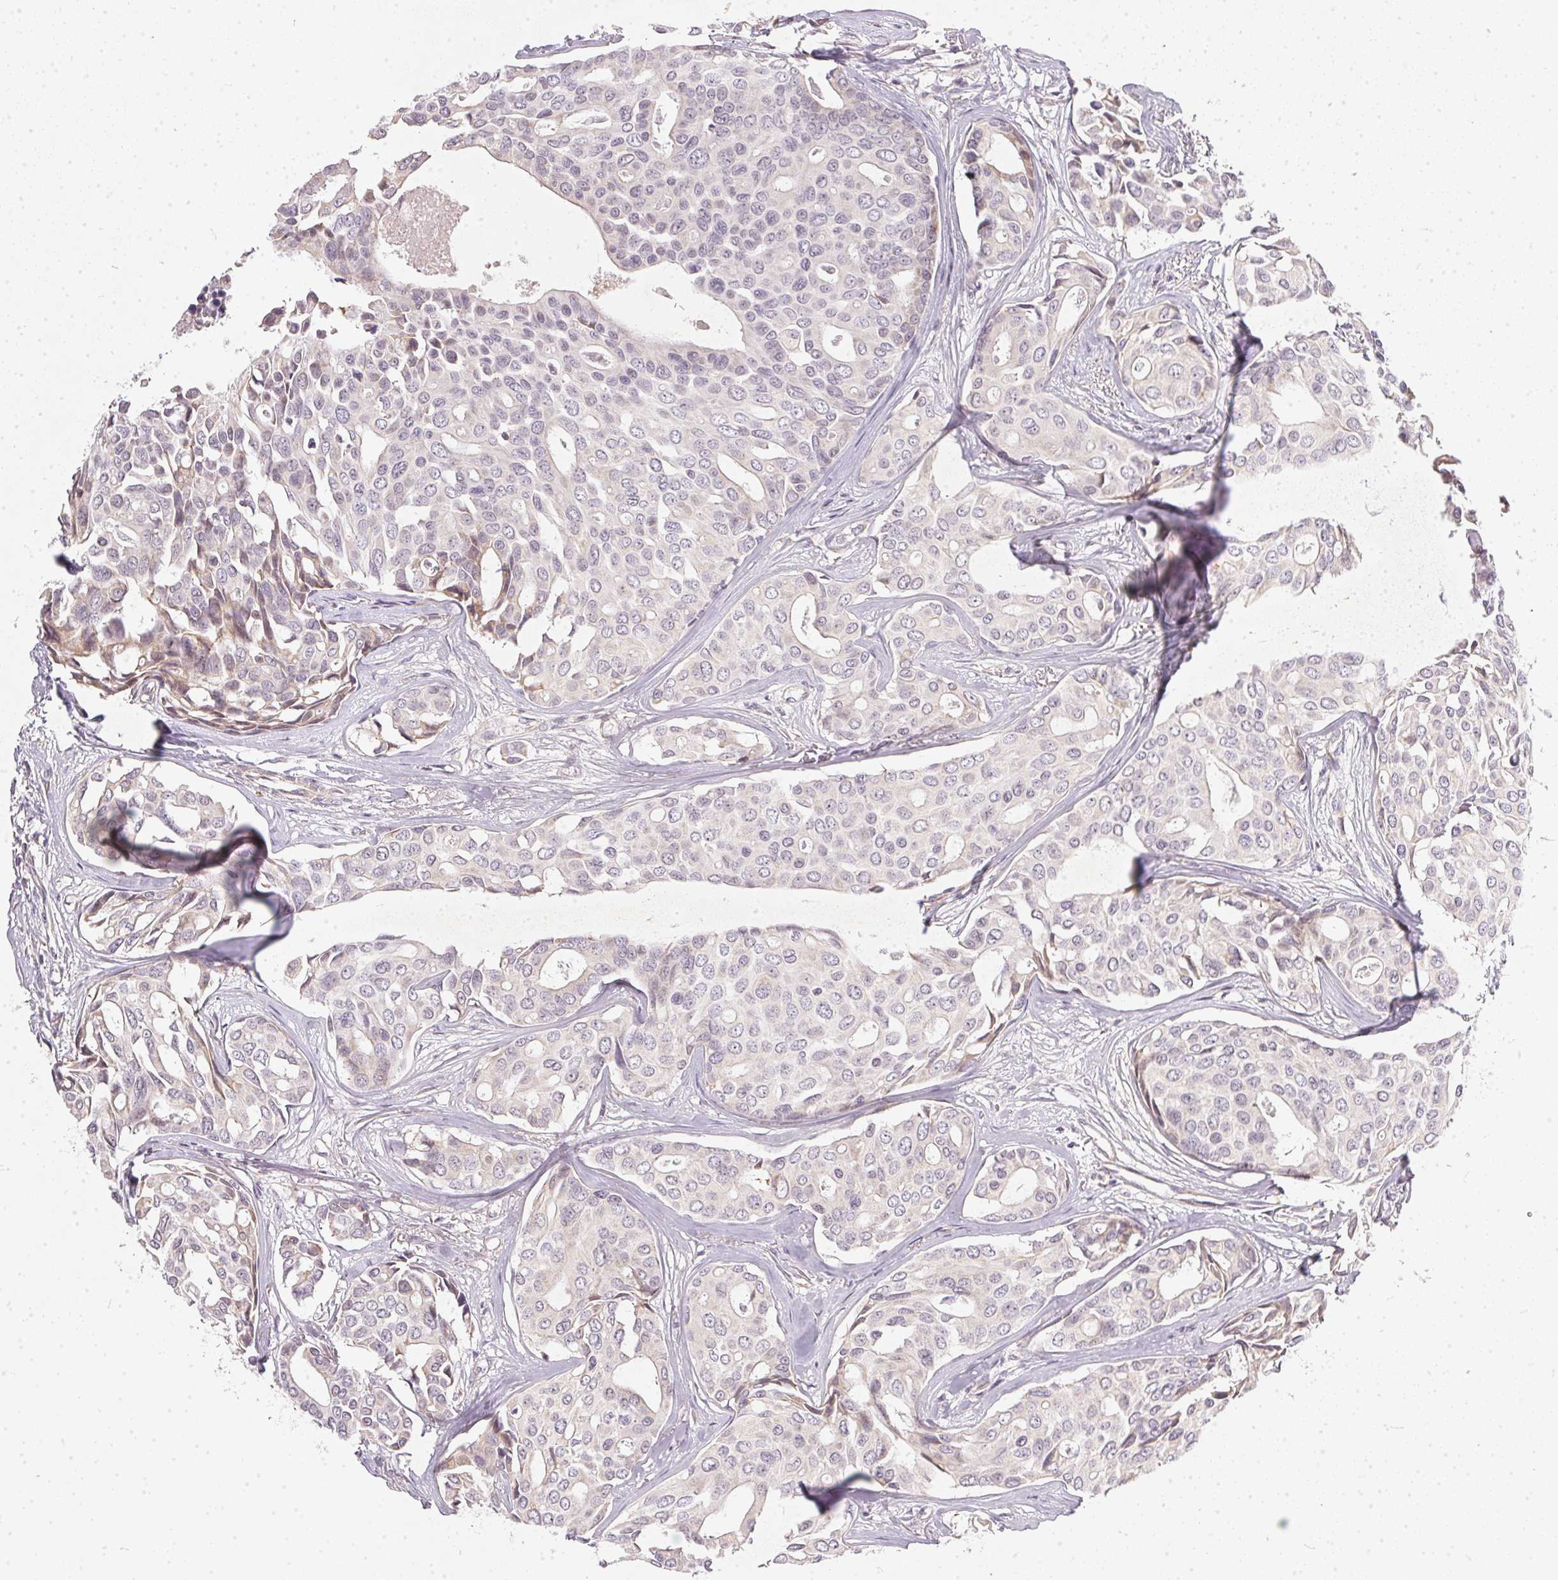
{"staining": {"intensity": "weak", "quantity": "<25%", "location": "cytoplasmic/membranous"}, "tissue": "breast cancer", "cell_type": "Tumor cells", "image_type": "cancer", "snomed": [{"axis": "morphology", "description": "Duct carcinoma"}, {"axis": "topography", "description": "Breast"}], "caption": "A photomicrograph of breast intraductal carcinoma stained for a protein shows no brown staining in tumor cells.", "gene": "VWA5B2", "patient": {"sex": "female", "age": 54}}